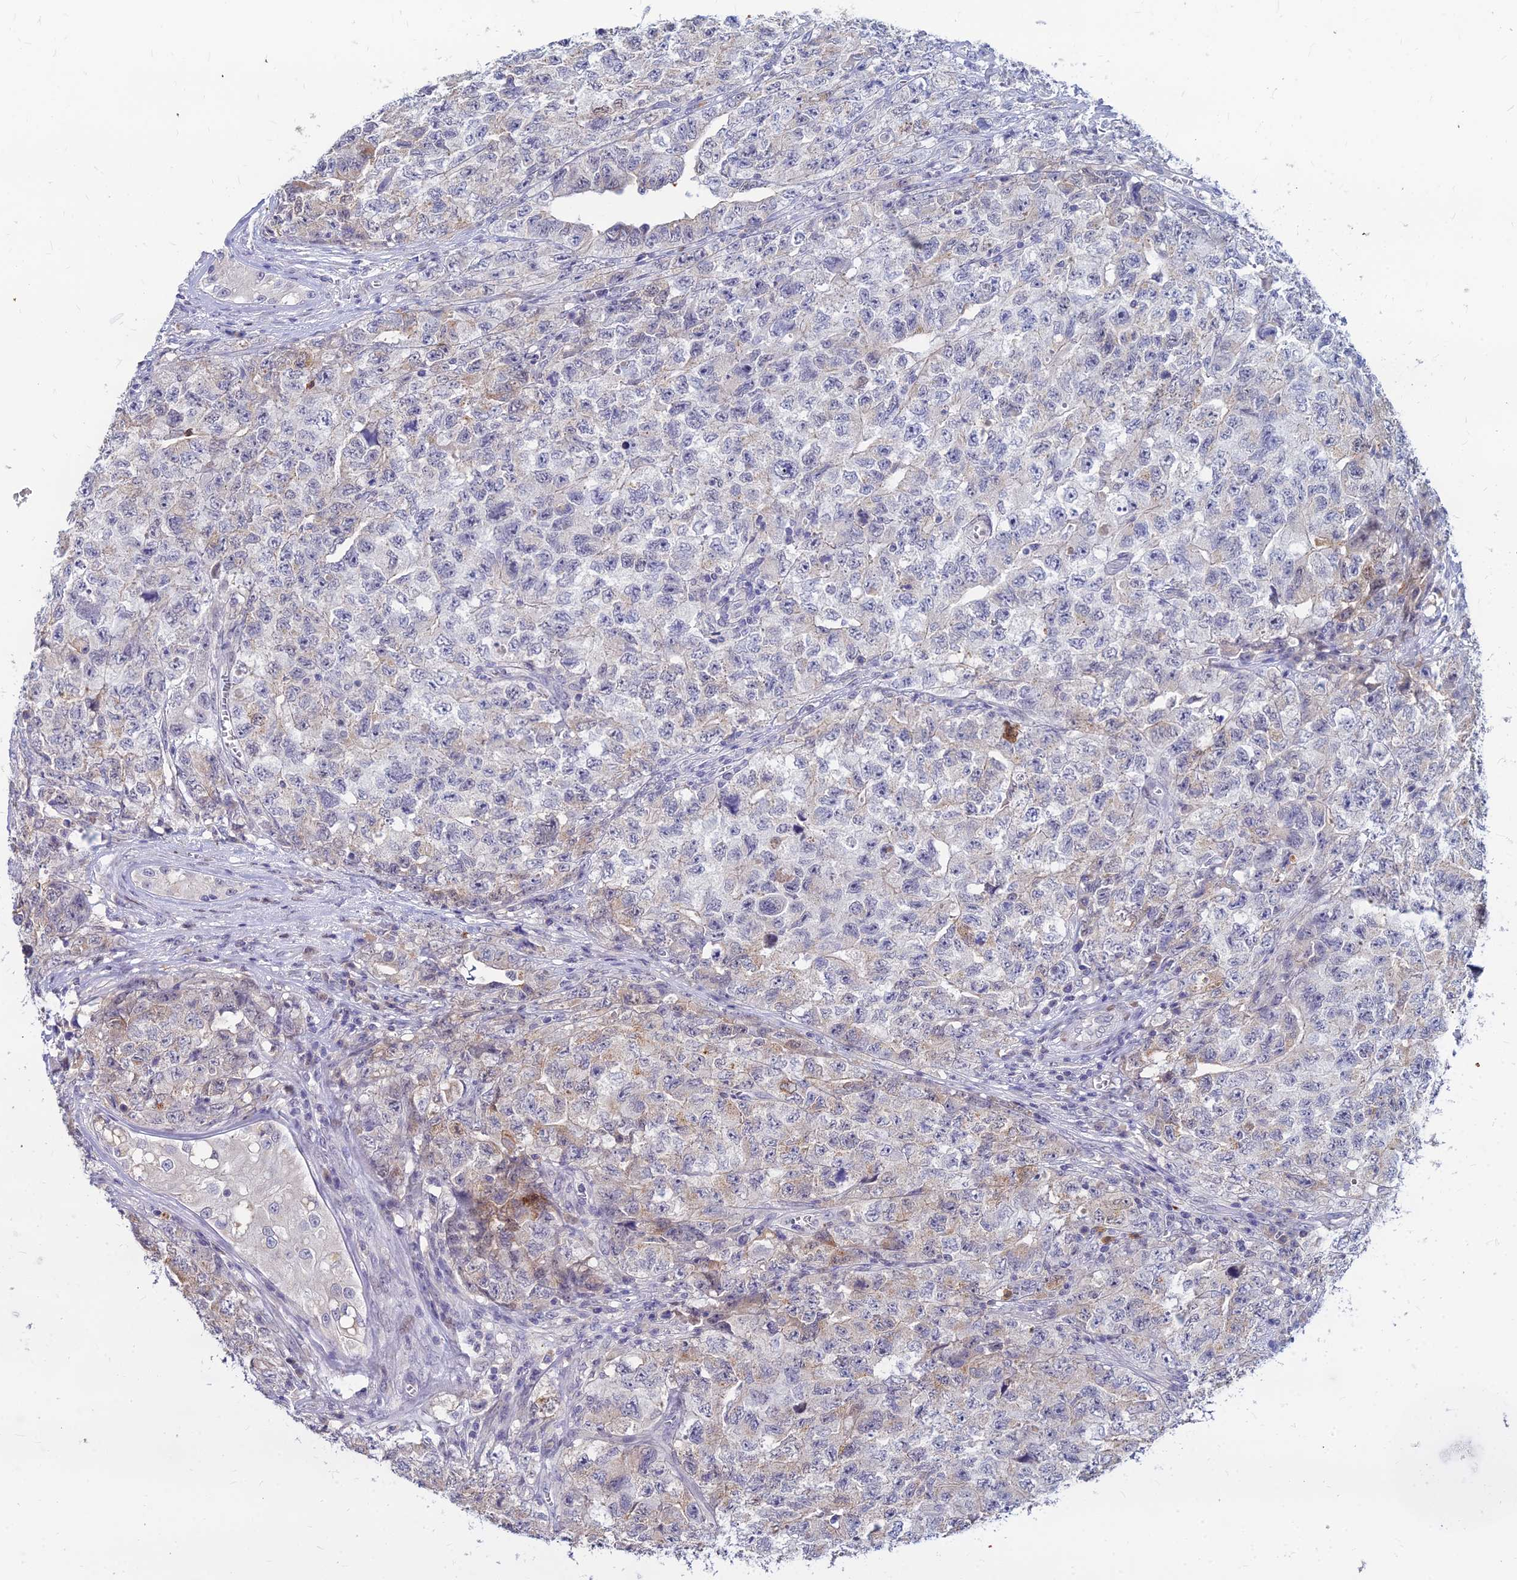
{"staining": {"intensity": "moderate", "quantity": "<25%", "location": "cytoplasmic/membranous"}, "tissue": "testis cancer", "cell_type": "Tumor cells", "image_type": "cancer", "snomed": [{"axis": "morphology", "description": "Carcinoma, Embryonal, NOS"}, {"axis": "topography", "description": "Testis"}], "caption": "IHC photomicrograph of embryonal carcinoma (testis) stained for a protein (brown), which reveals low levels of moderate cytoplasmic/membranous staining in about <25% of tumor cells.", "gene": "GOLGA6D", "patient": {"sex": "male", "age": 31}}